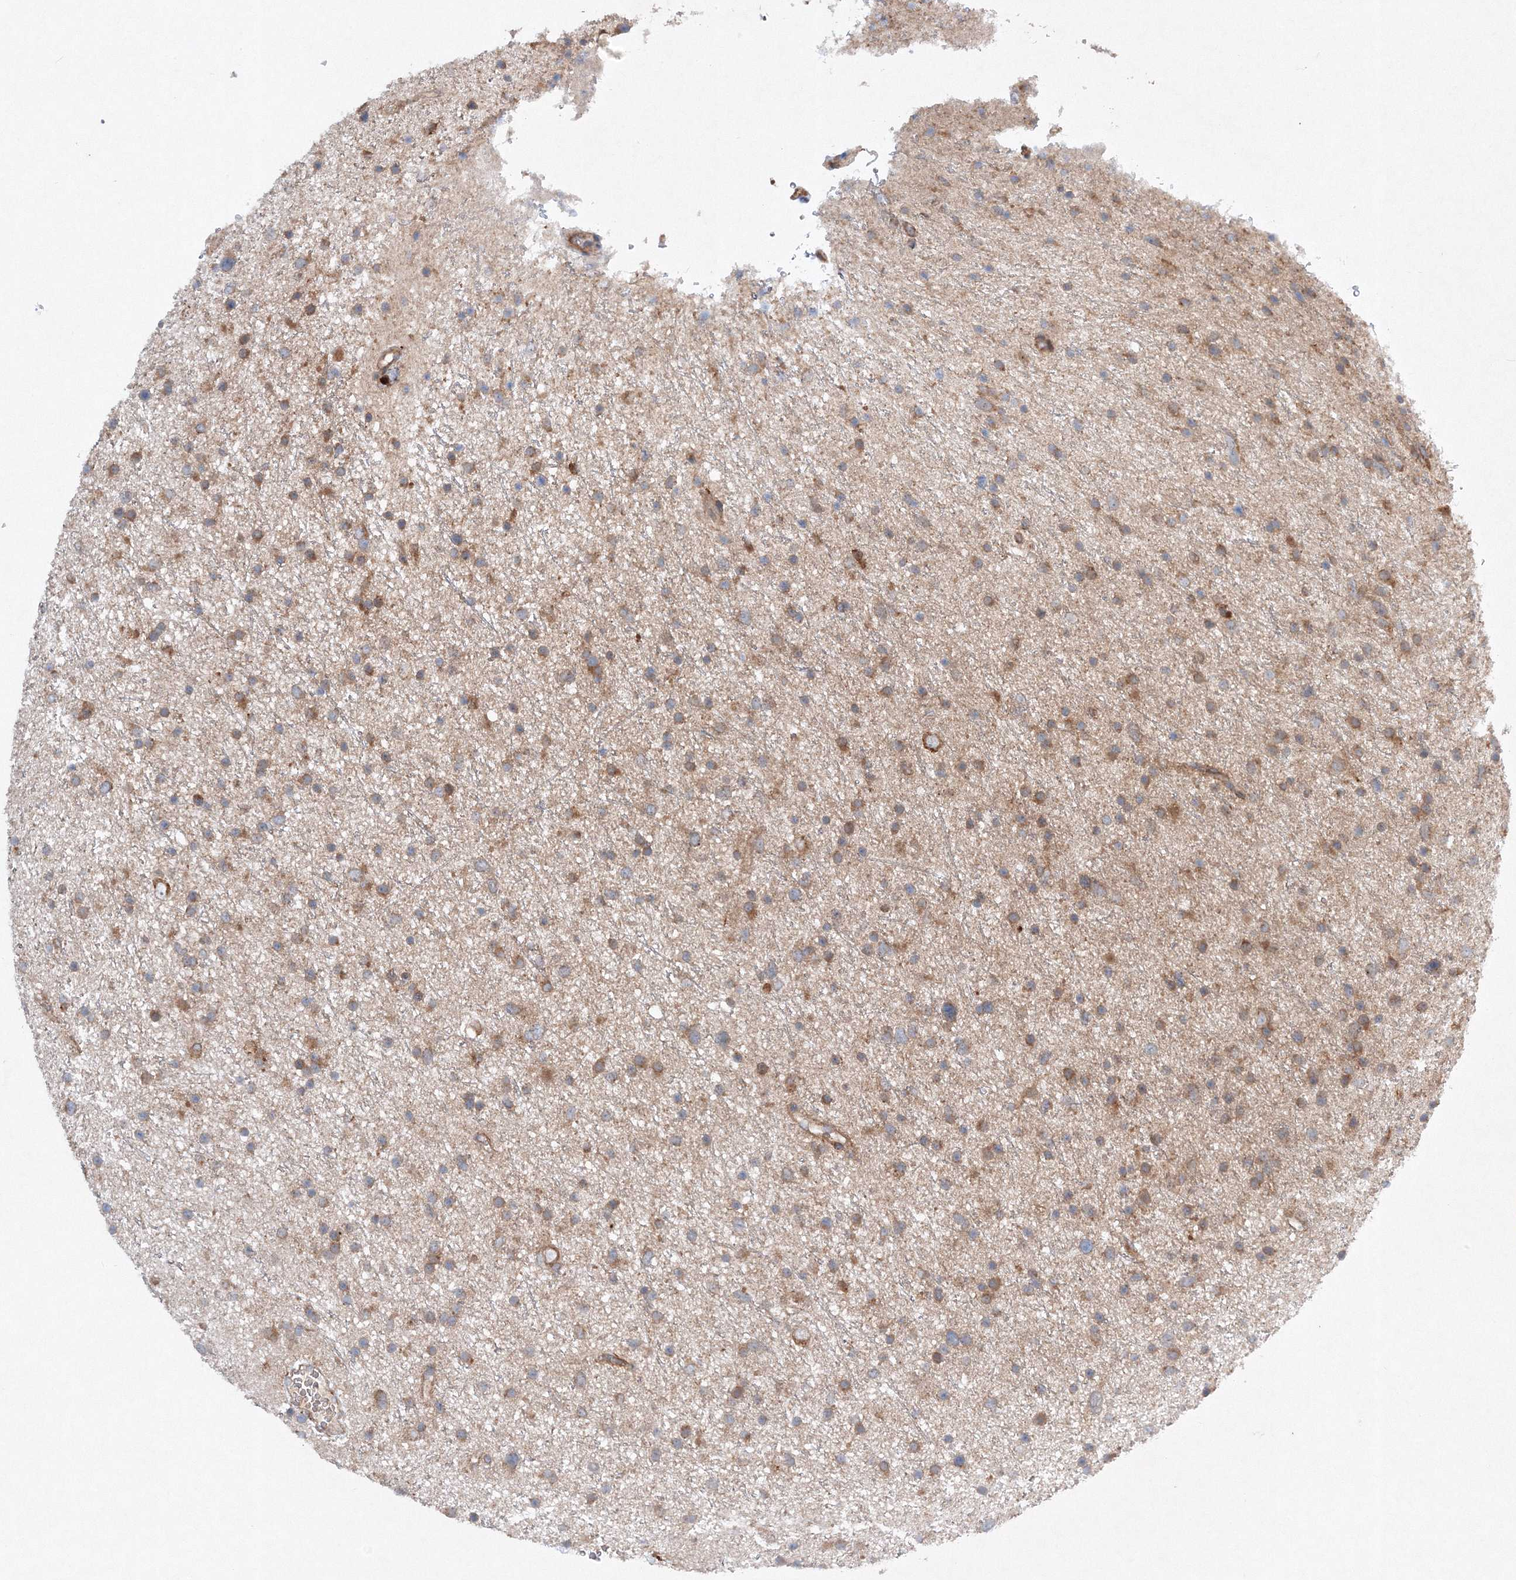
{"staining": {"intensity": "moderate", "quantity": ">75%", "location": "cytoplasmic/membranous"}, "tissue": "glioma", "cell_type": "Tumor cells", "image_type": "cancer", "snomed": [{"axis": "morphology", "description": "Glioma, malignant, Low grade"}, {"axis": "topography", "description": "Cerebral cortex"}], "caption": "Glioma stained for a protein exhibits moderate cytoplasmic/membranous positivity in tumor cells. The staining was performed using DAB, with brown indicating positive protein expression. Nuclei are stained blue with hematoxylin.", "gene": "SLC36A1", "patient": {"sex": "female", "age": 39}}